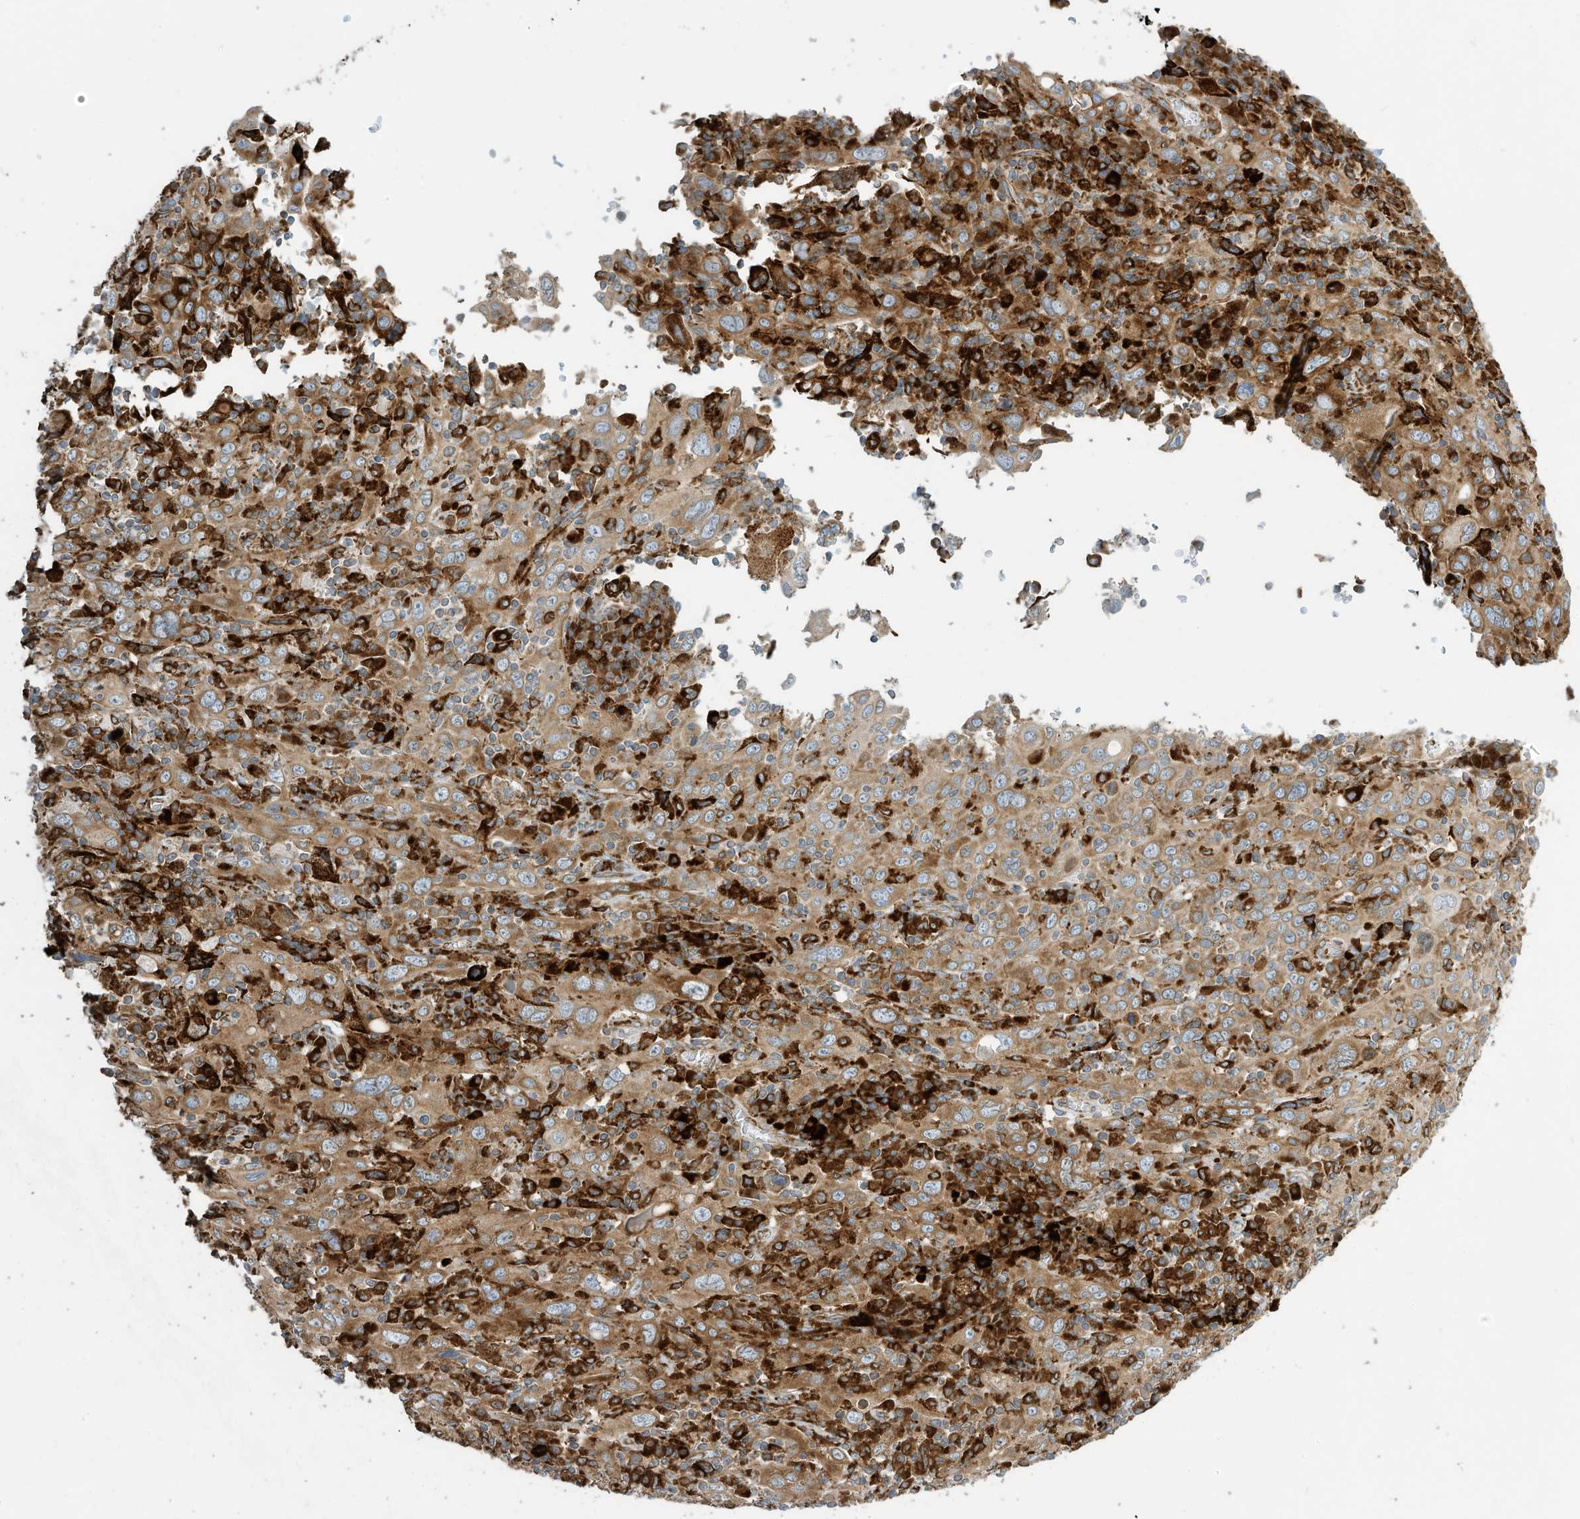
{"staining": {"intensity": "moderate", "quantity": ">75%", "location": "cytoplasmic/membranous"}, "tissue": "cervical cancer", "cell_type": "Tumor cells", "image_type": "cancer", "snomed": [{"axis": "morphology", "description": "Squamous cell carcinoma, NOS"}, {"axis": "topography", "description": "Cervix"}], "caption": "IHC of human cervical cancer (squamous cell carcinoma) exhibits medium levels of moderate cytoplasmic/membranous expression in about >75% of tumor cells. The protein is stained brown, and the nuclei are stained in blue (DAB (3,3'-diaminobenzidine) IHC with brightfield microscopy, high magnification).", "gene": "TRNAU1AP", "patient": {"sex": "female", "age": 46}}